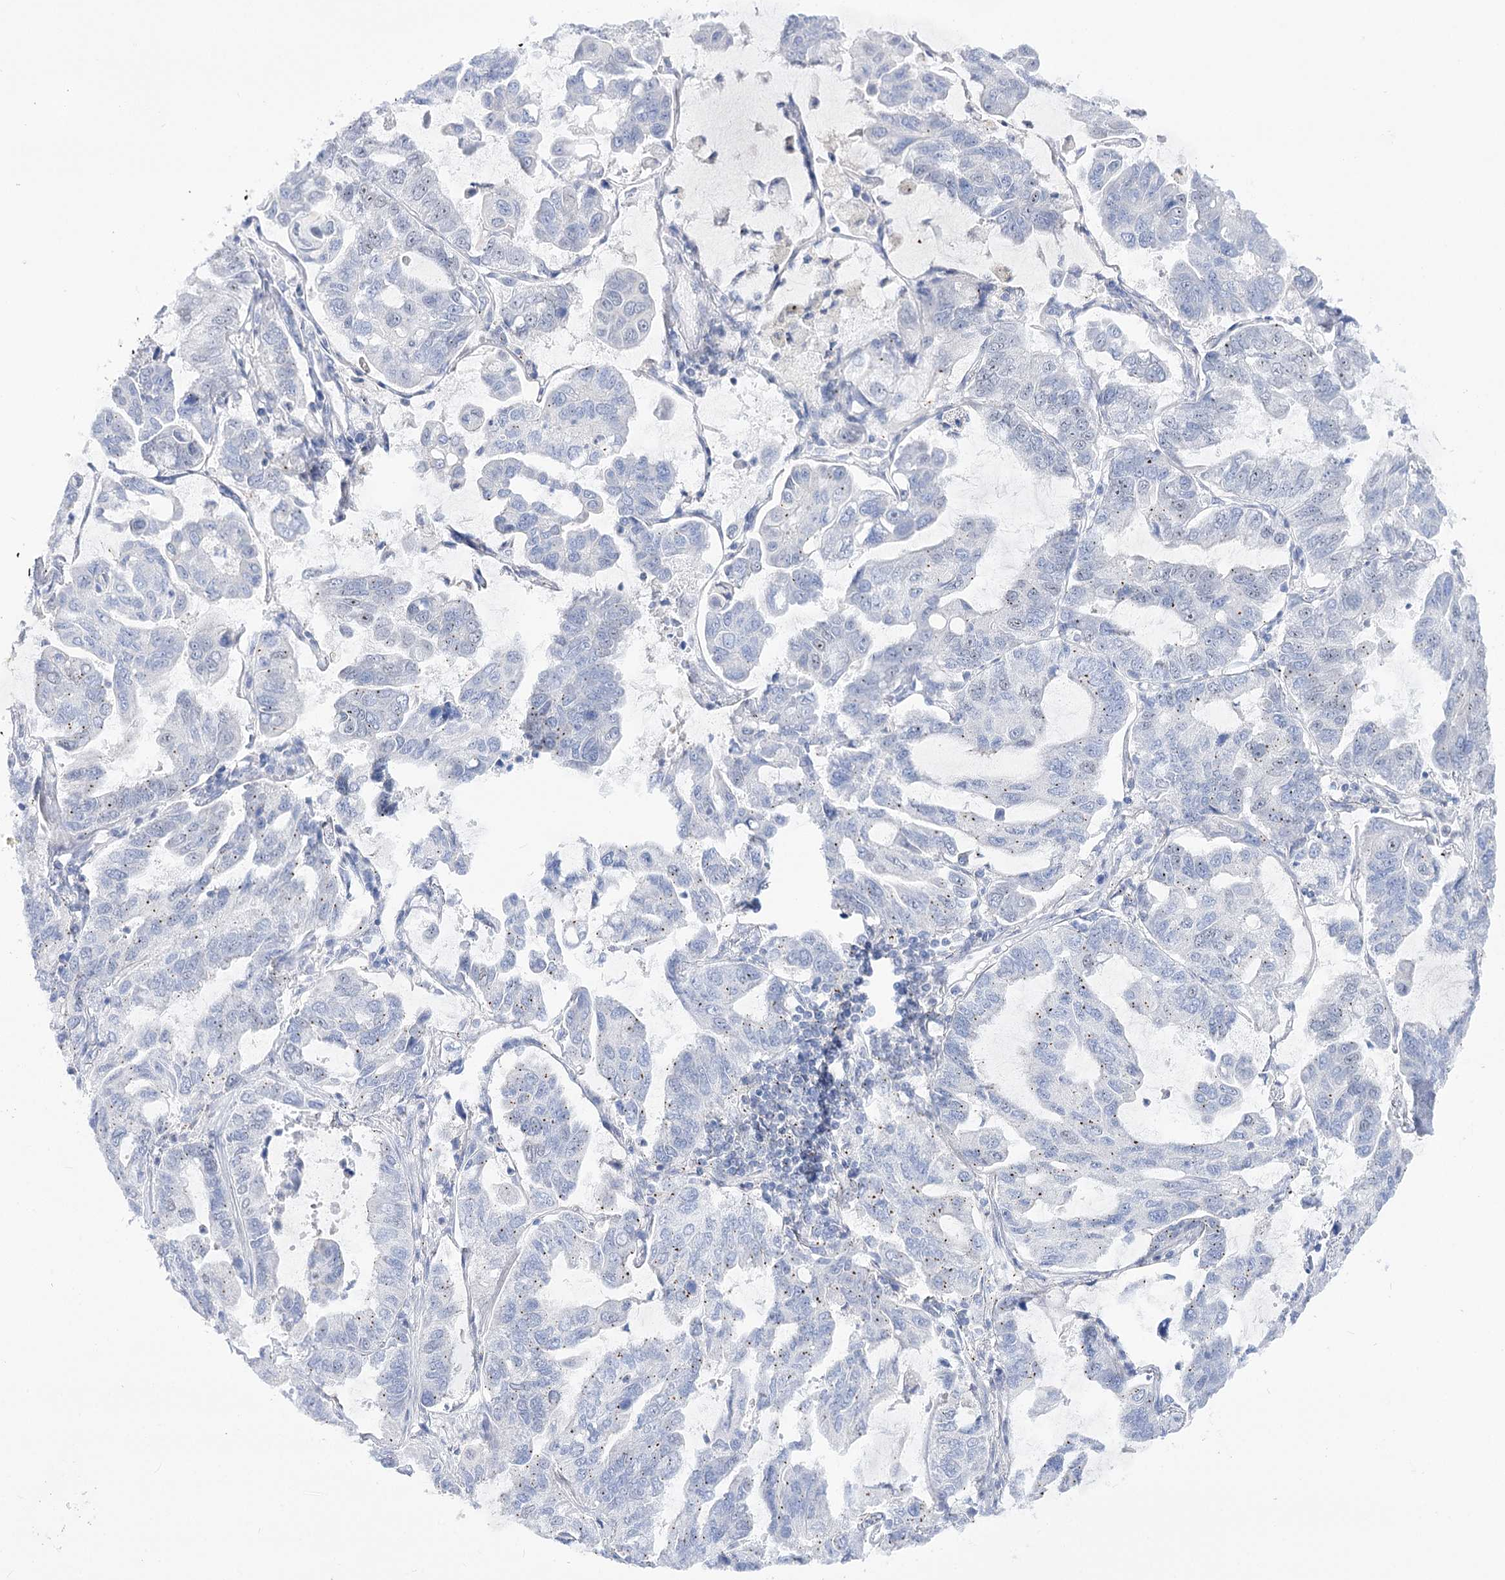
{"staining": {"intensity": "negative", "quantity": "none", "location": "none"}, "tissue": "lung cancer", "cell_type": "Tumor cells", "image_type": "cancer", "snomed": [{"axis": "morphology", "description": "Adenocarcinoma, NOS"}, {"axis": "topography", "description": "Lung"}], "caption": "The IHC photomicrograph has no significant expression in tumor cells of lung cancer (adenocarcinoma) tissue. The staining is performed using DAB (3,3'-diaminobenzidine) brown chromogen with nuclei counter-stained in using hematoxylin.", "gene": "ATP10B", "patient": {"sex": "male", "age": 64}}